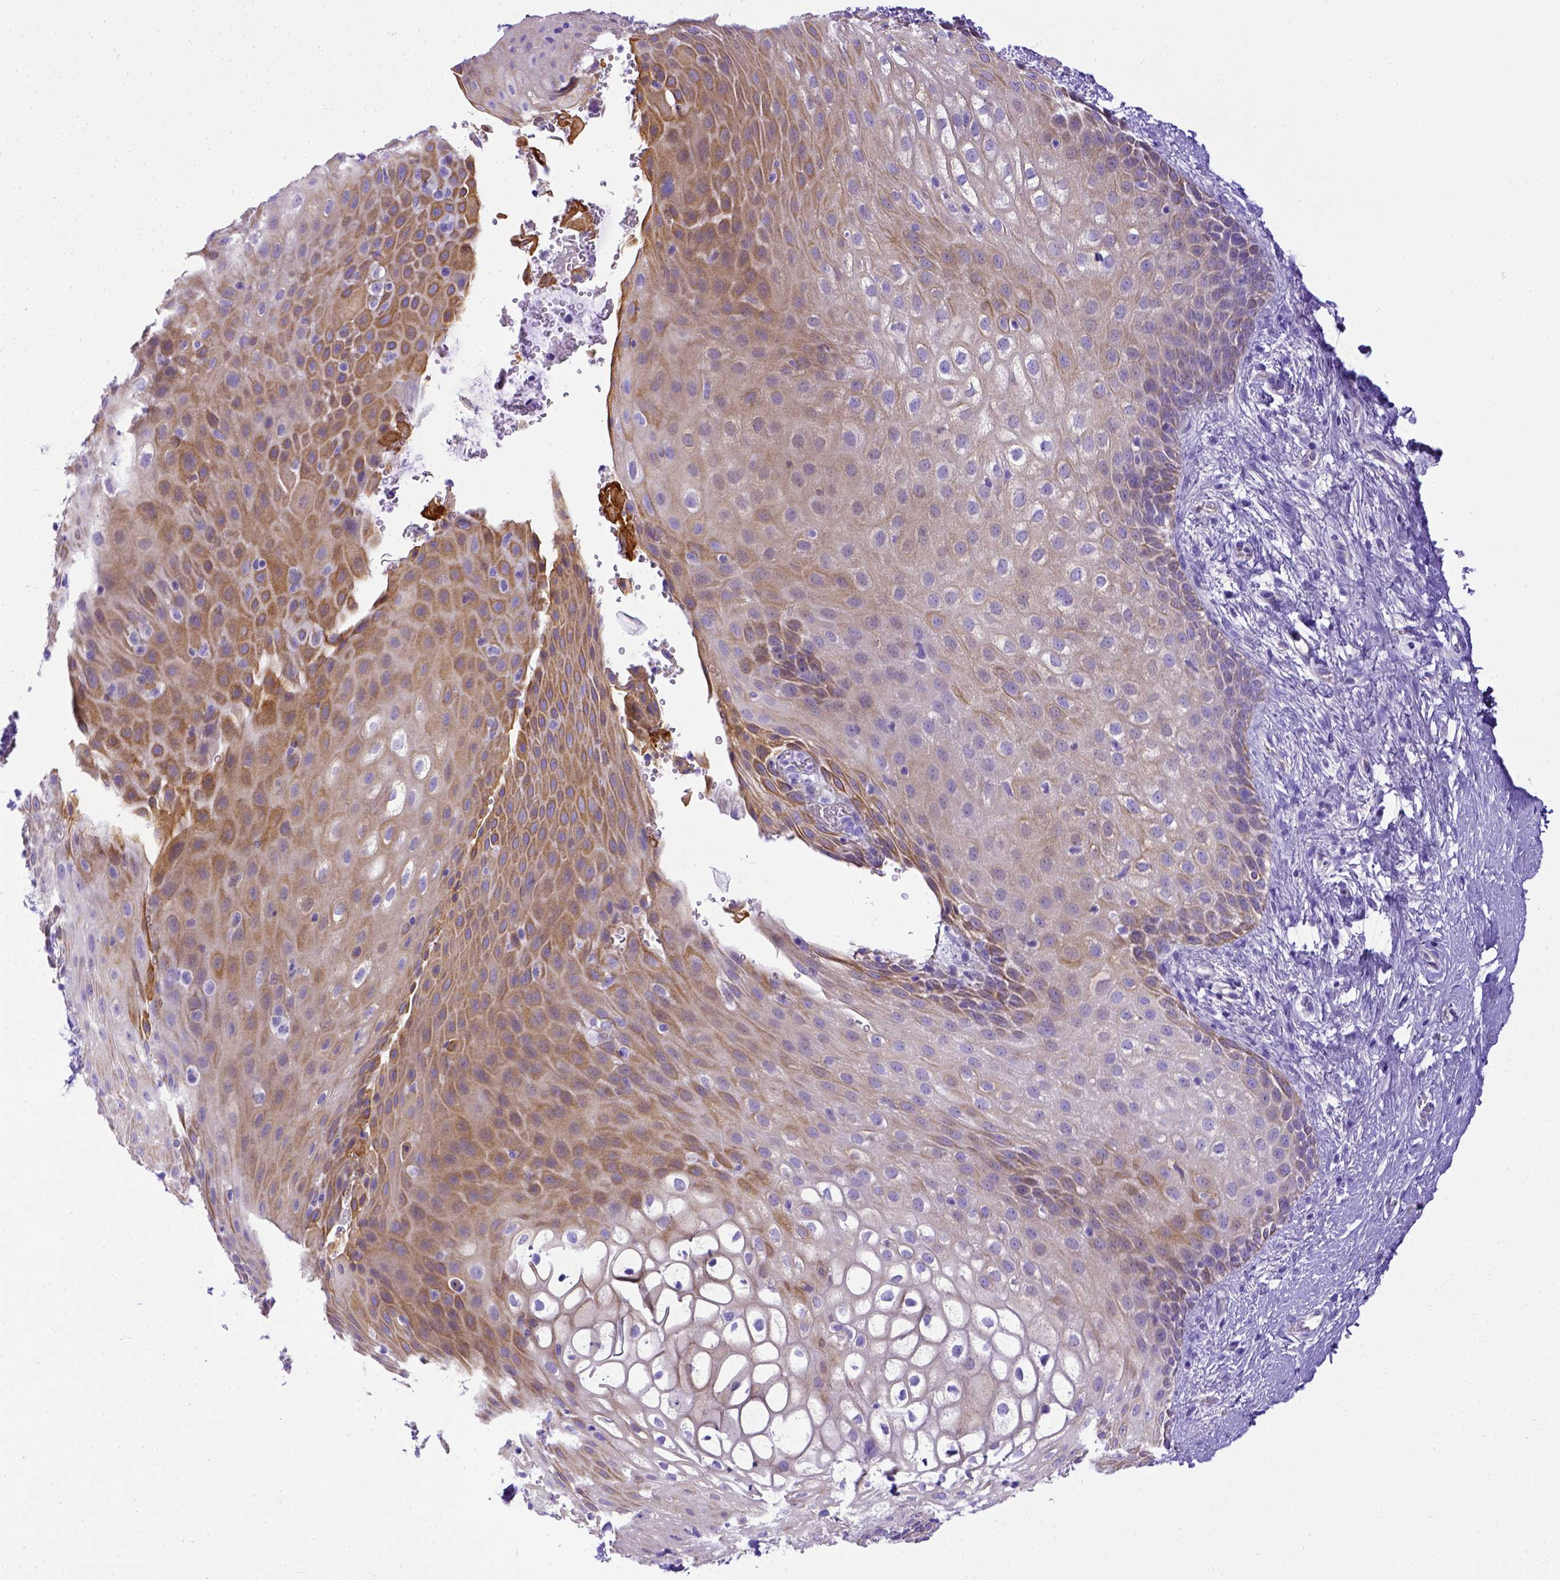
{"staining": {"intensity": "moderate", "quantity": "25%-75%", "location": "cytoplasmic/membranous"}, "tissue": "skin", "cell_type": "Epidermal cells", "image_type": "normal", "snomed": [{"axis": "morphology", "description": "Normal tissue, NOS"}, {"axis": "topography", "description": "Anal"}], "caption": "The image demonstrates staining of normal skin, revealing moderate cytoplasmic/membranous protein expression (brown color) within epidermal cells.", "gene": "LRRC18", "patient": {"sex": "female", "age": 46}}